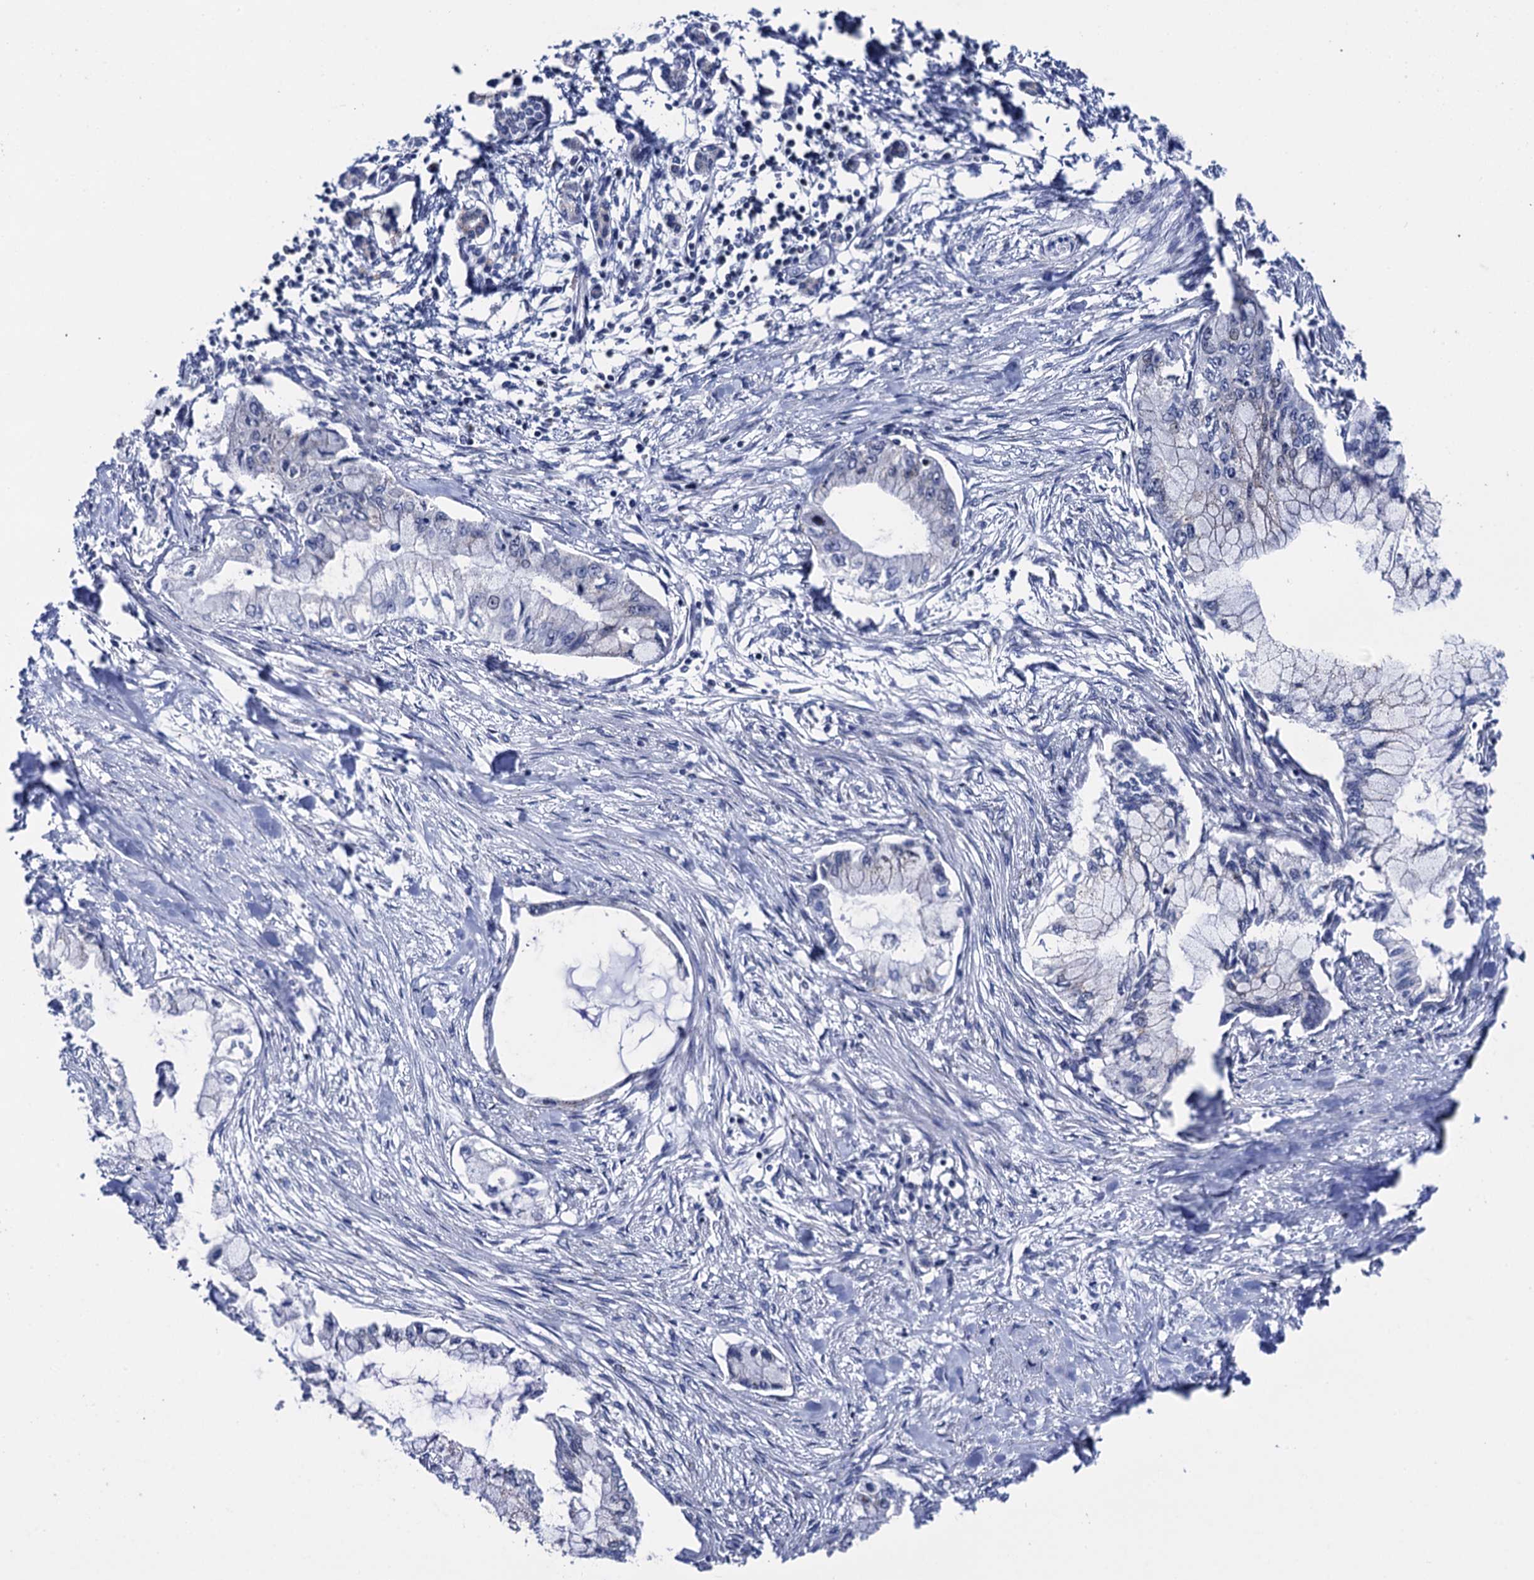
{"staining": {"intensity": "negative", "quantity": "none", "location": "none"}, "tissue": "pancreatic cancer", "cell_type": "Tumor cells", "image_type": "cancer", "snomed": [{"axis": "morphology", "description": "Adenocarcinoma, NOS"}, {"axis": "topography", "description": "Pancreas"}], "caption": "There is no significant staining in tumor cells of pancreatic adenocarcinoma.", "gene": "THAP2", "patient": {"sex": "female", "age": 78}}